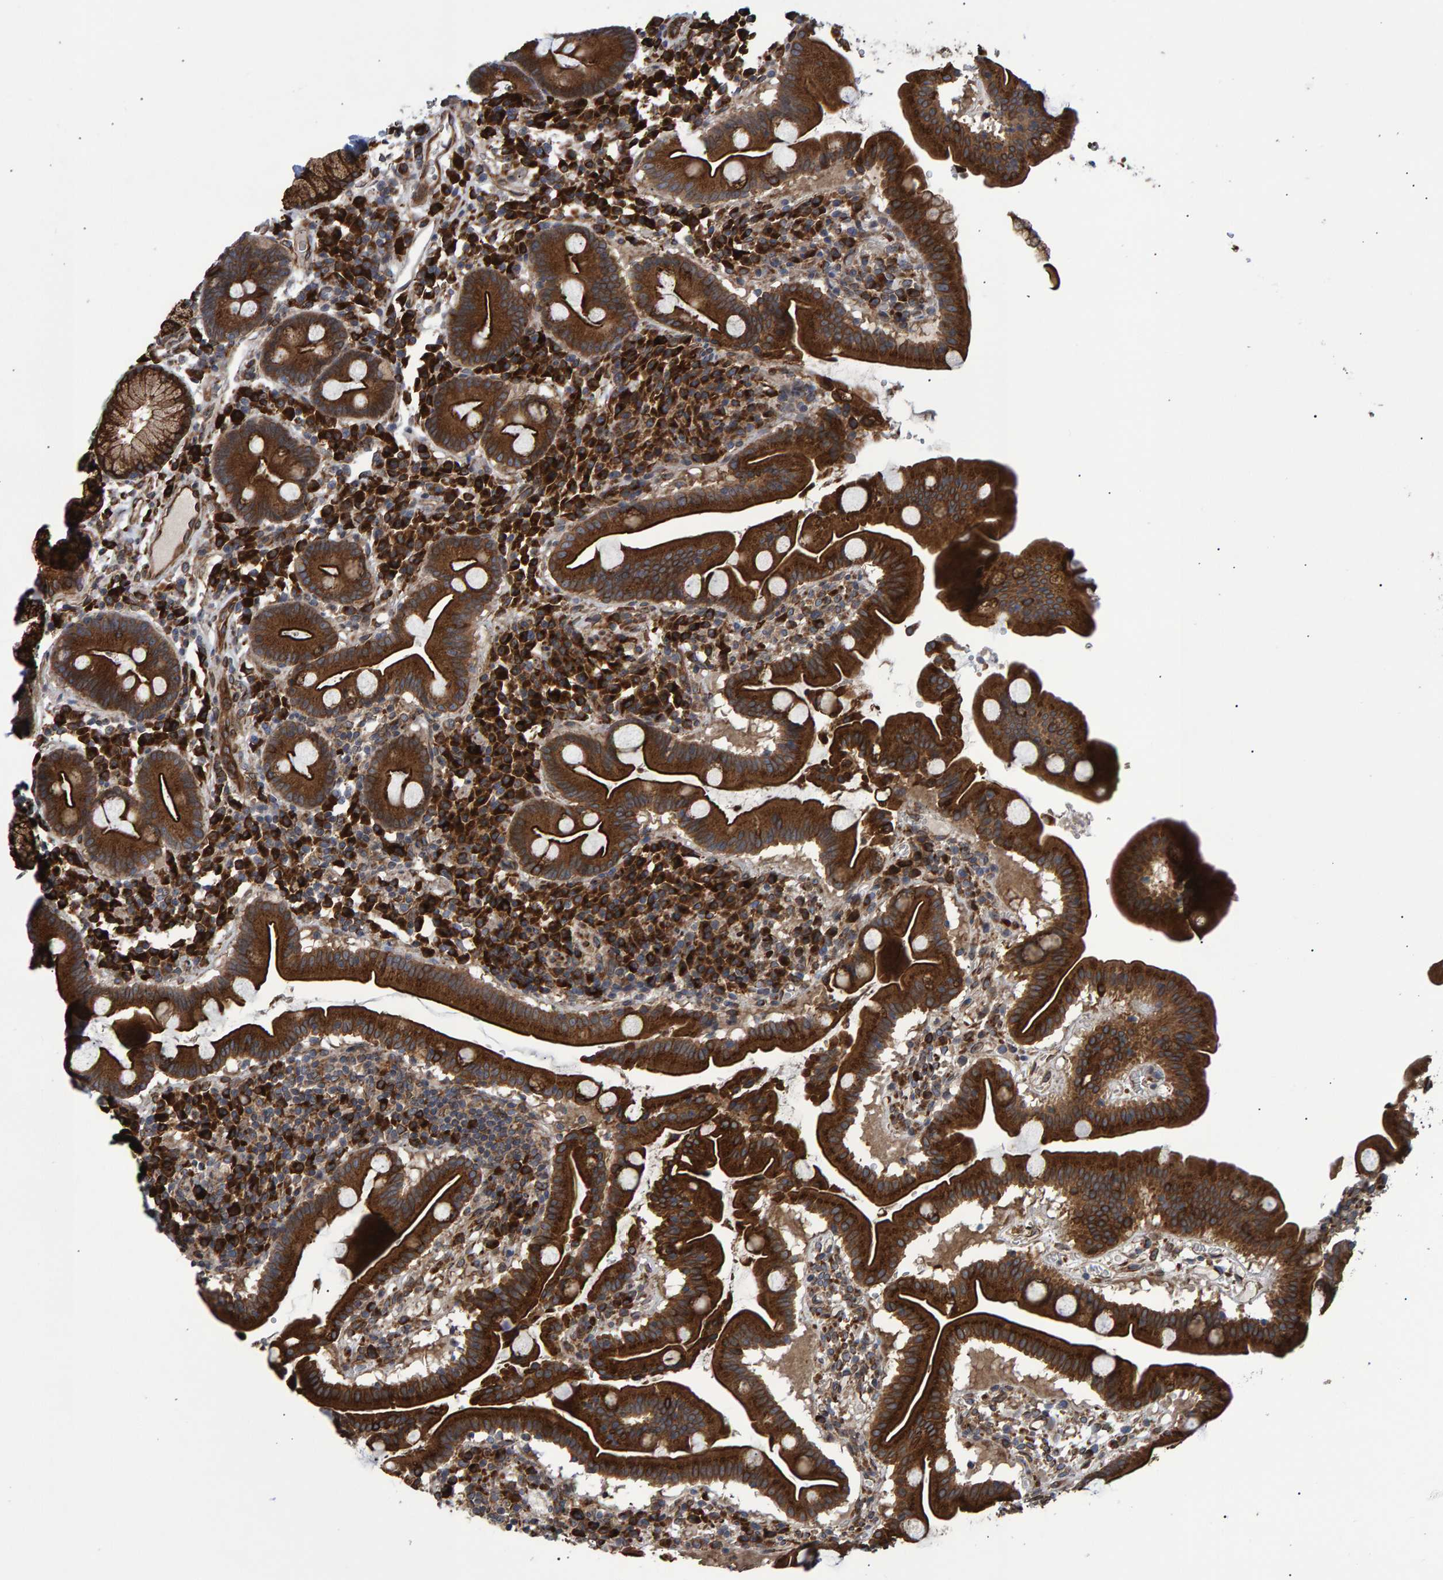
{"staining": {"intensity": "strong", "quantity": ">75%", "location": "cytoplasmic/membranous"}, "tissue": "duodenum", "cell_type": "Glandular cells", "image_type": "normal", "snomed": [{"axis": "morphology", "description": "Normal tissue, NOS"}, {"axis": "topography", "description": "Duodenum"}], "caption": "Glandular cells display high levels of strong cytoplasmic/membranous expression in about >75% of cells in unremarkable human duodenum.", "gene": "FAM117A", "patient": {"sex": "male", "age": 50}}